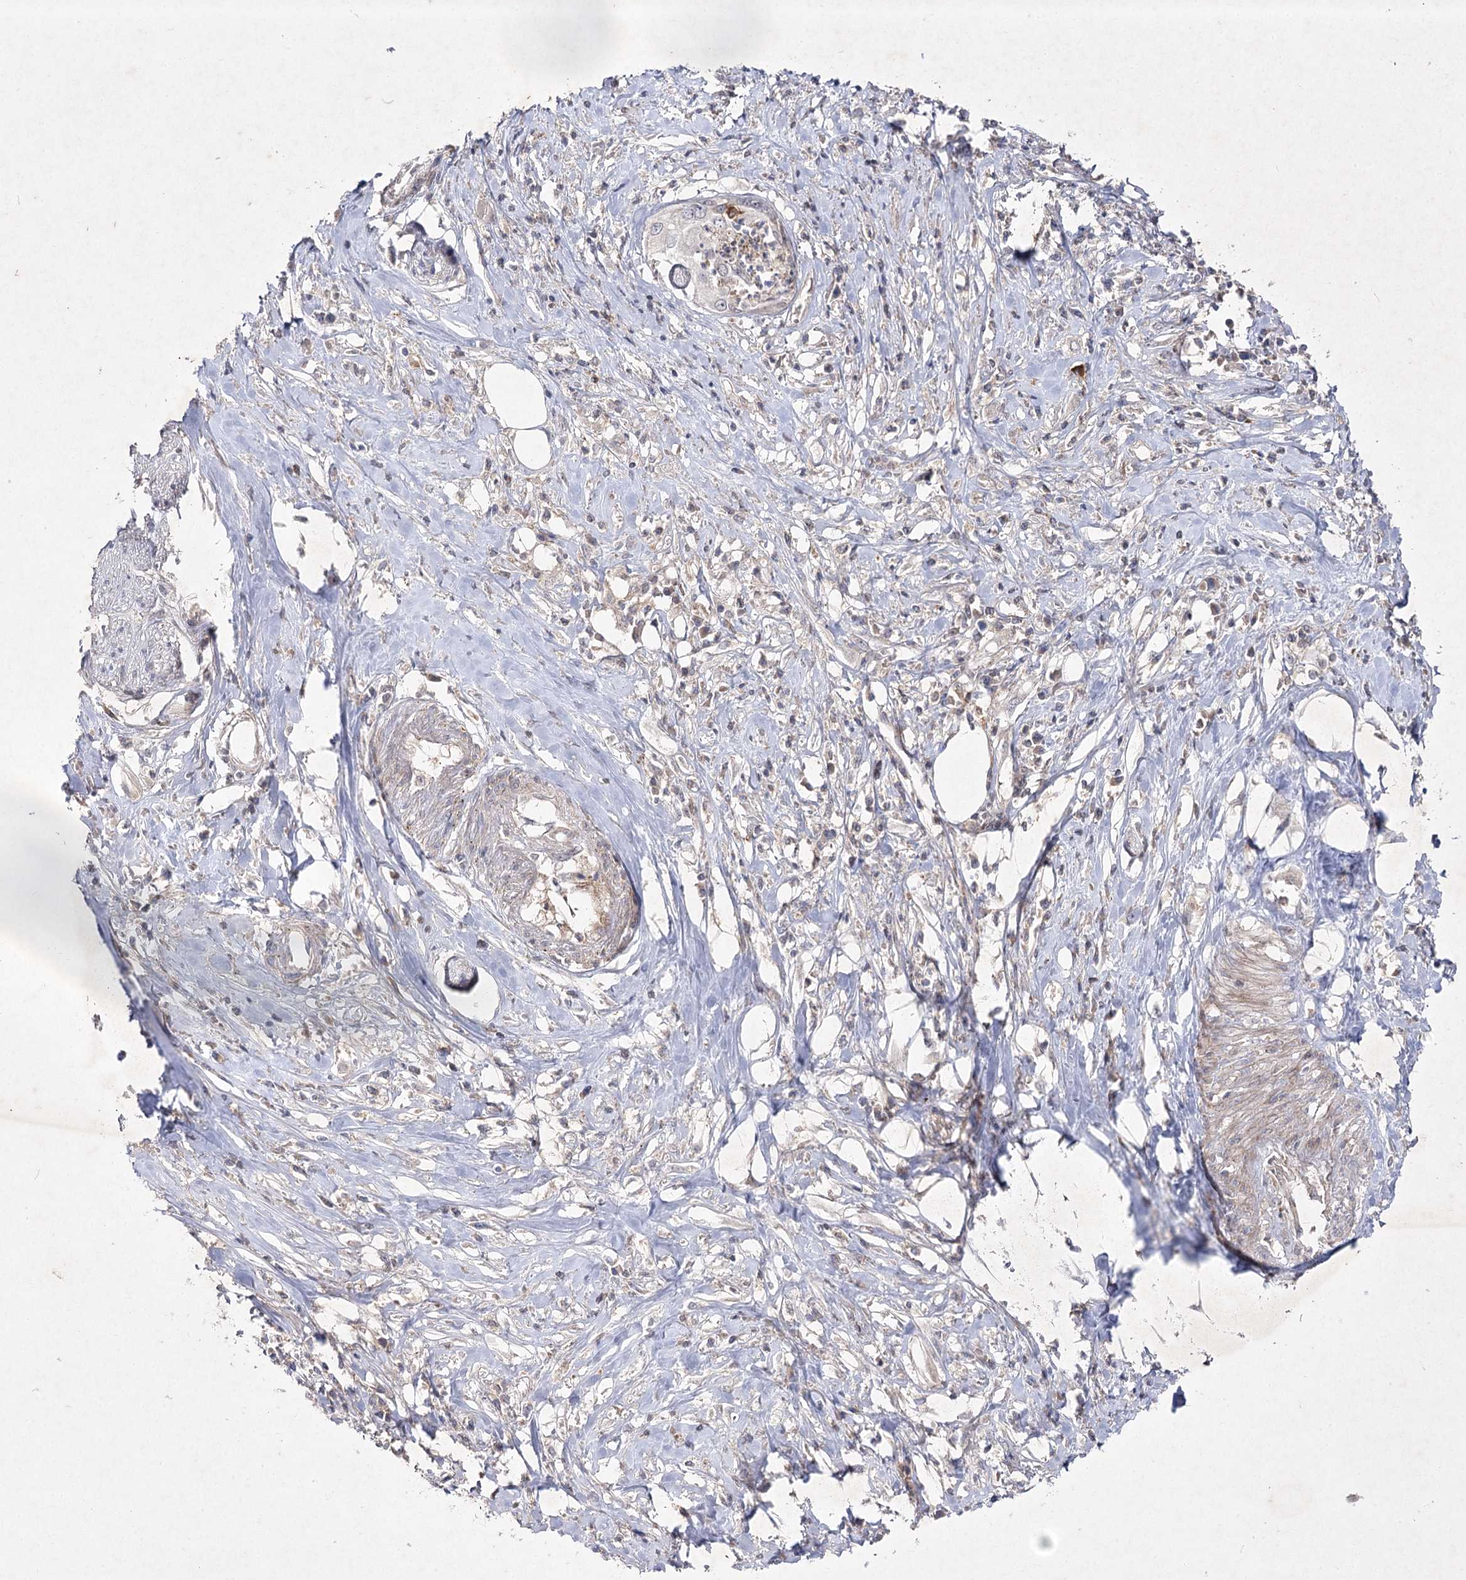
{"staining": {"intensity": "negative", "quantity": "none", "location": "none"}, "tissue": "cervical cancer", "cell_type": "Tumor cells", "image_type": "cancer", "snomed": [{"axis": "morphology", "description": "Squamous cell carcinoma, NOS"}, {"axis": "topography", "description": "Cervix"}], "caption": "Immunohistochemistry (IHC) photomicrograph of human cervical cancer (squamous cell carcinoma) stained for a protein (brown), which demonstrates no staining in tumor cells. (Stains: DAB (3,3'-diaminobenzidine) immunohistochemistry with hematoxylin counter stain, Microscopy: brightfield microscopy at high magnification).", "gene": "CIB2", "patient": {"sex": "female", "age": 31}}